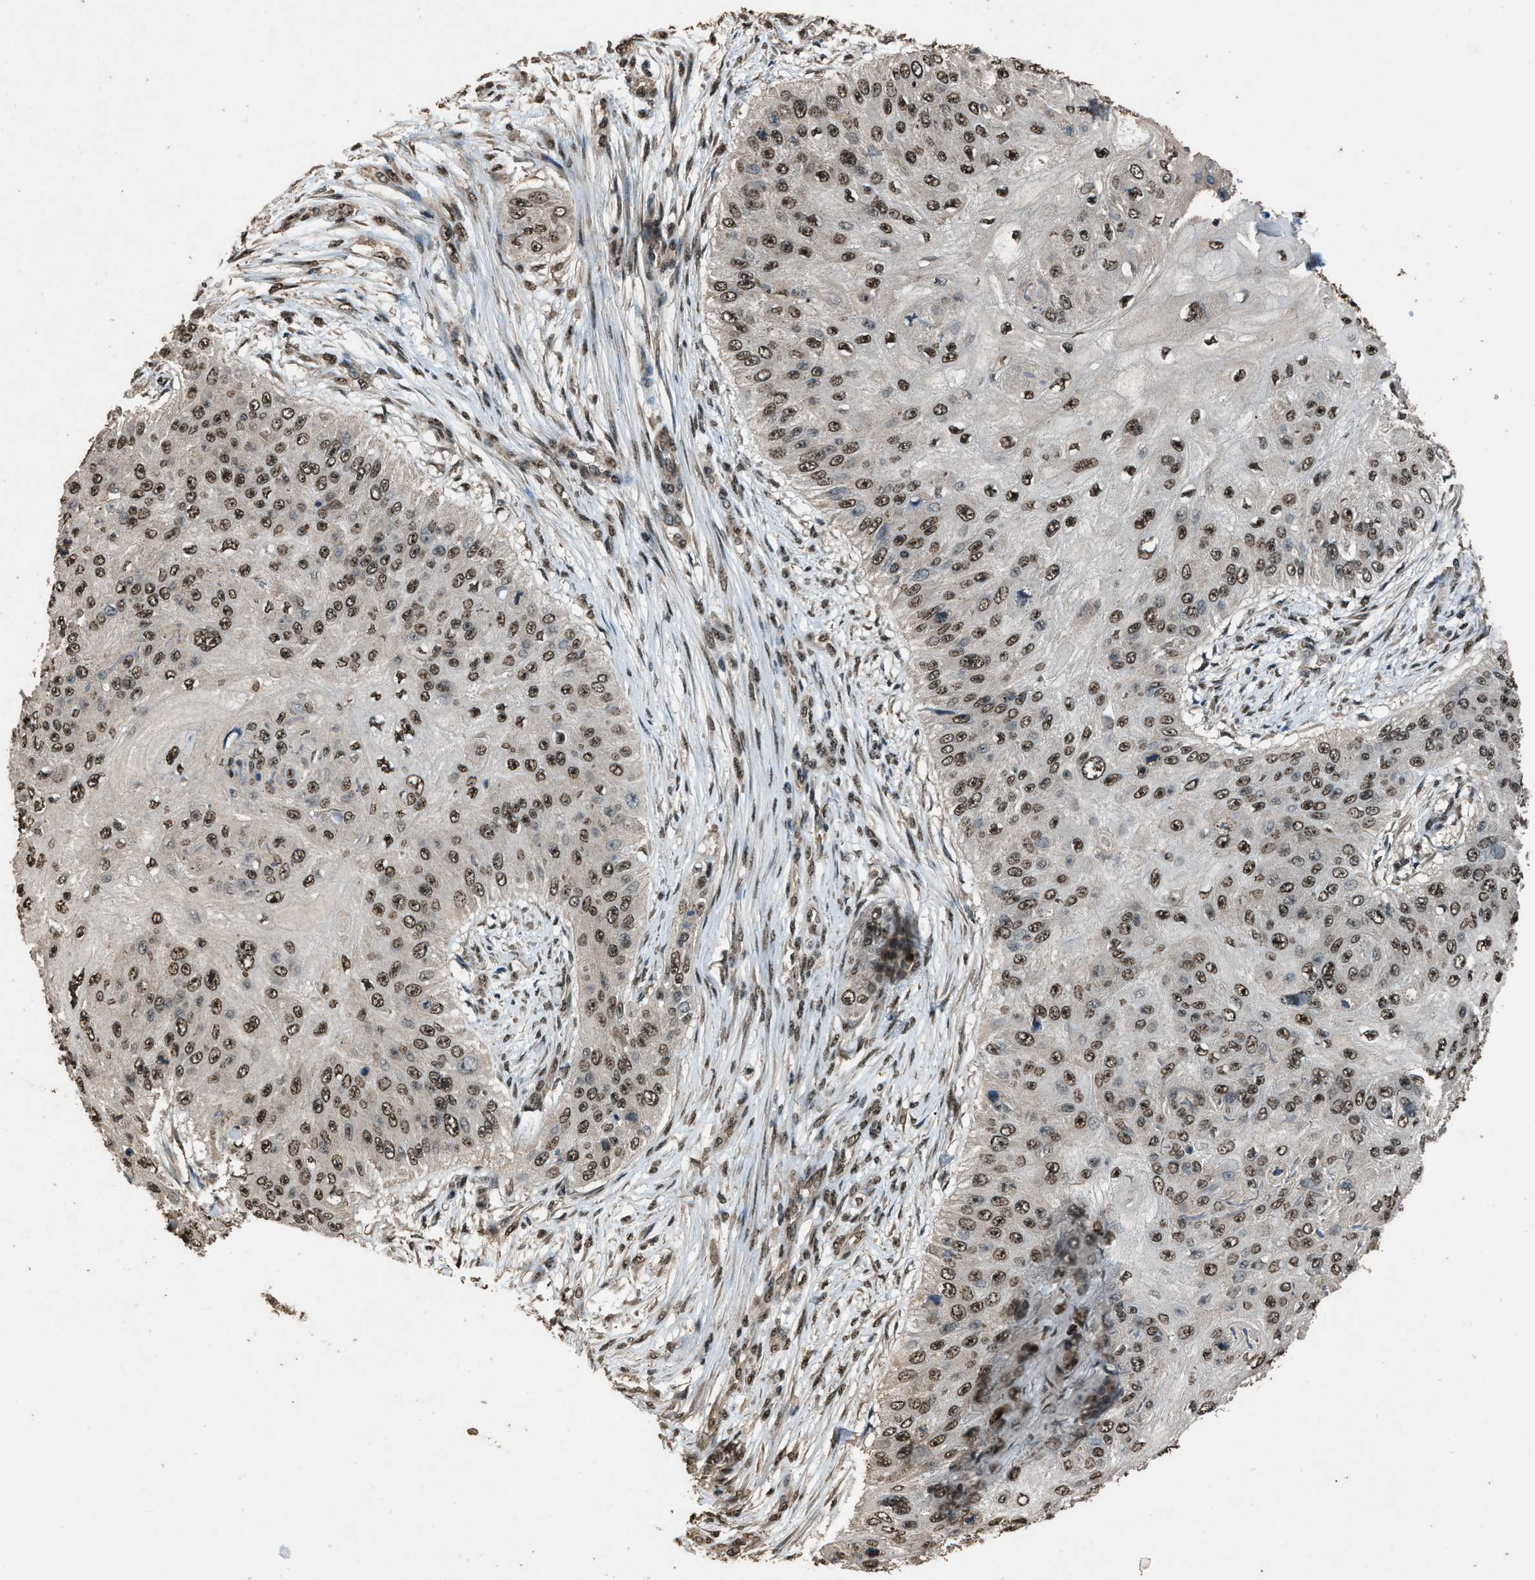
{"staining": {"intensity": "moderate", "quantity": ">75%", "location": "nuclear"}, "tissue": "skin cancer", "cell_type": "Tumor cells", "image_type": "cancer", "snomed": [{"axis": "morphology", "description": "Squamous cell carcinoma, NOS"}, {"axis": "topography", "description": "Skin"}], "caption": "IHC (DAB (3,3'-diaminobenzidine)) staining of skin squamous cell carcinoma demonstrates moderate nuclear protein positivity in about >75% of tumor cells.", "gene": "SERTAD2", "patient": {"sex": "female", "age": 80}}